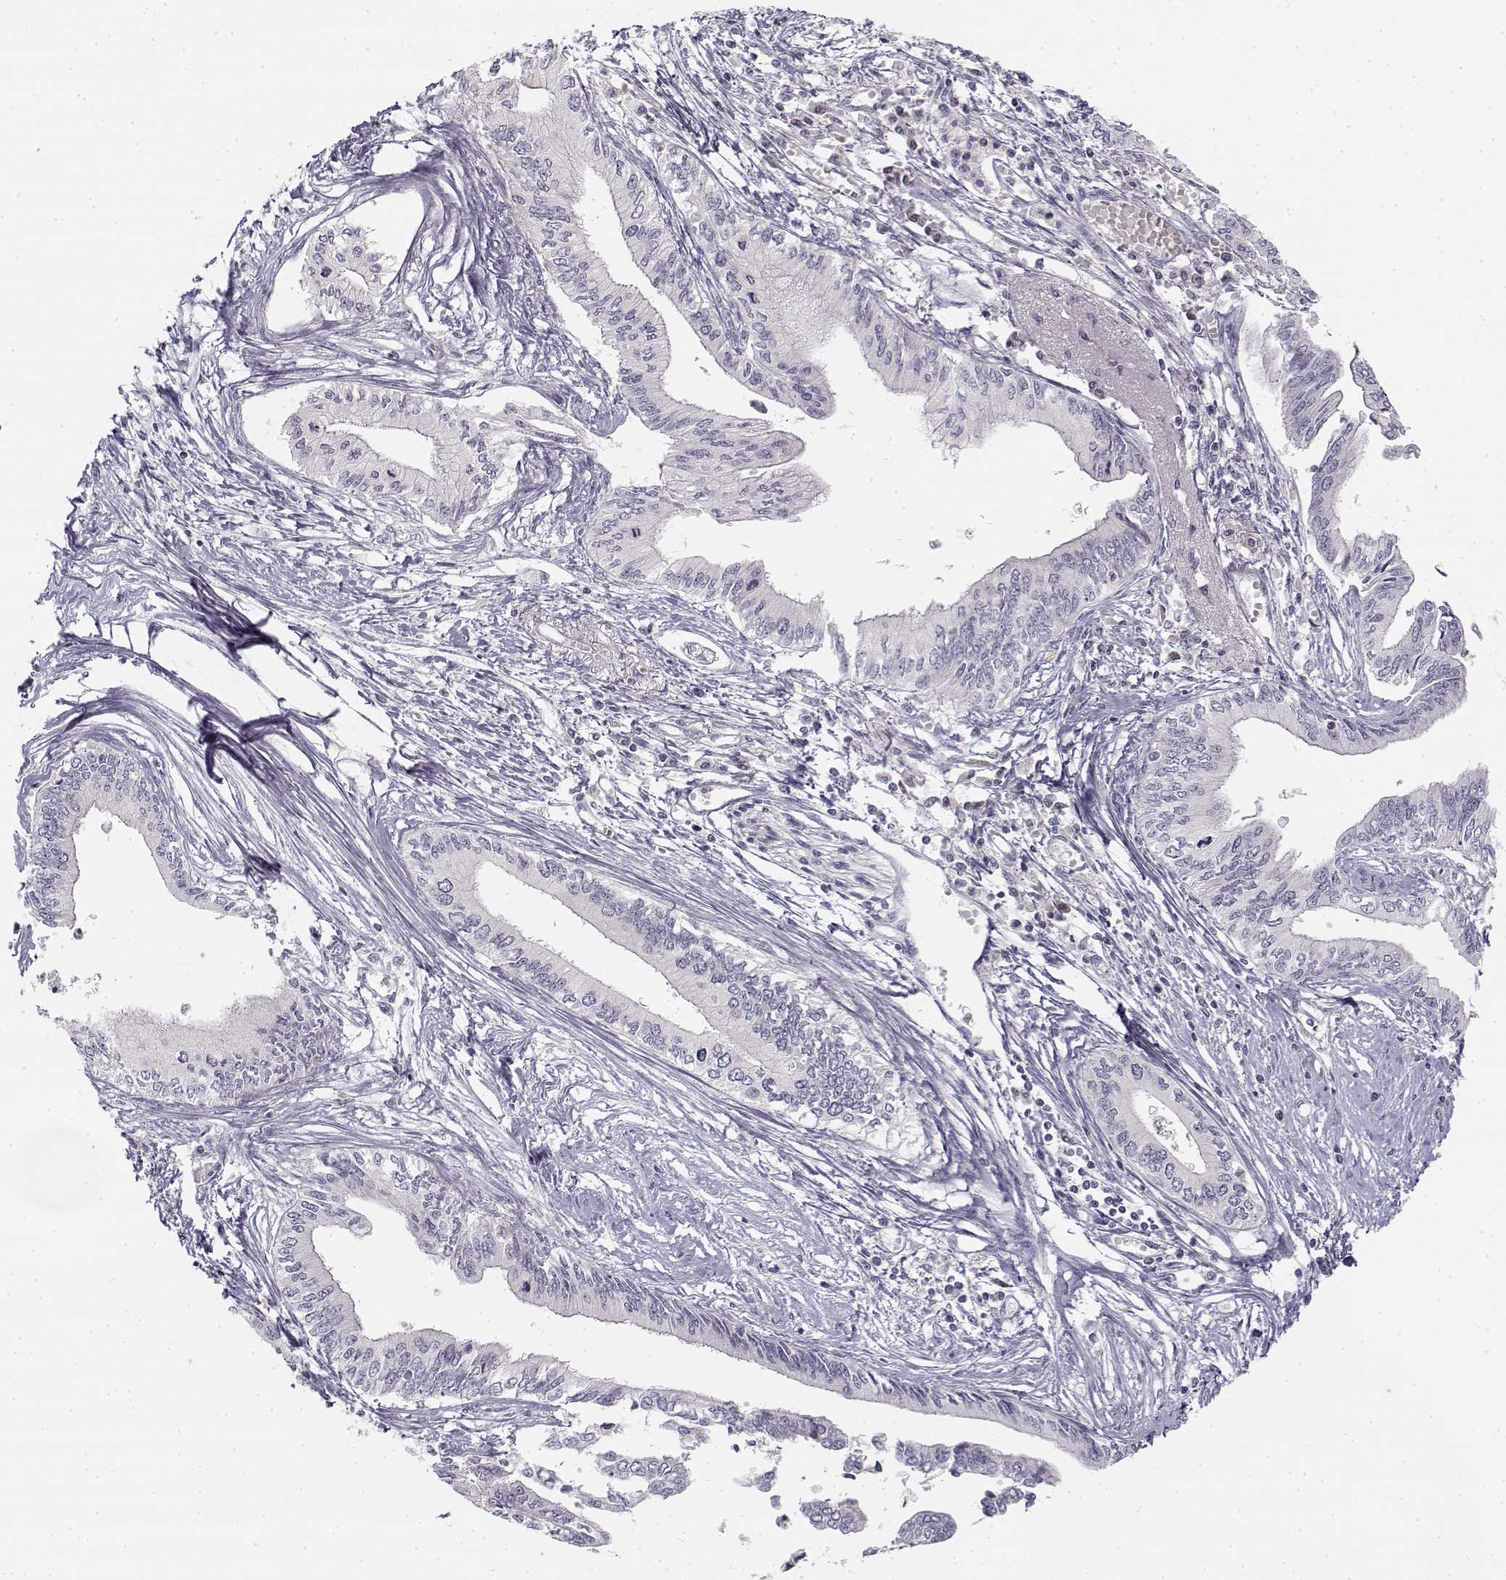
{"staining": {"intensity": "negative", "quantity": "none", "location": "none"}, "tissue": "pancreatic cancer", "cell_type": "Tumor cells", "image_type": "cancer", "snomed": [{"axis": "morphology", "description": "Adenocarcinoma, NOS"}, {"axis": "topography", "description": "Pancreas"}], "caption": "This is a photomicrograph of immunohistochemistry (IHC) staining of pancreatic cancer, which shows no expression in tumor cells.", "gene": "GLIPR1L2", "patient": {"sex": "female", "age": 61}}